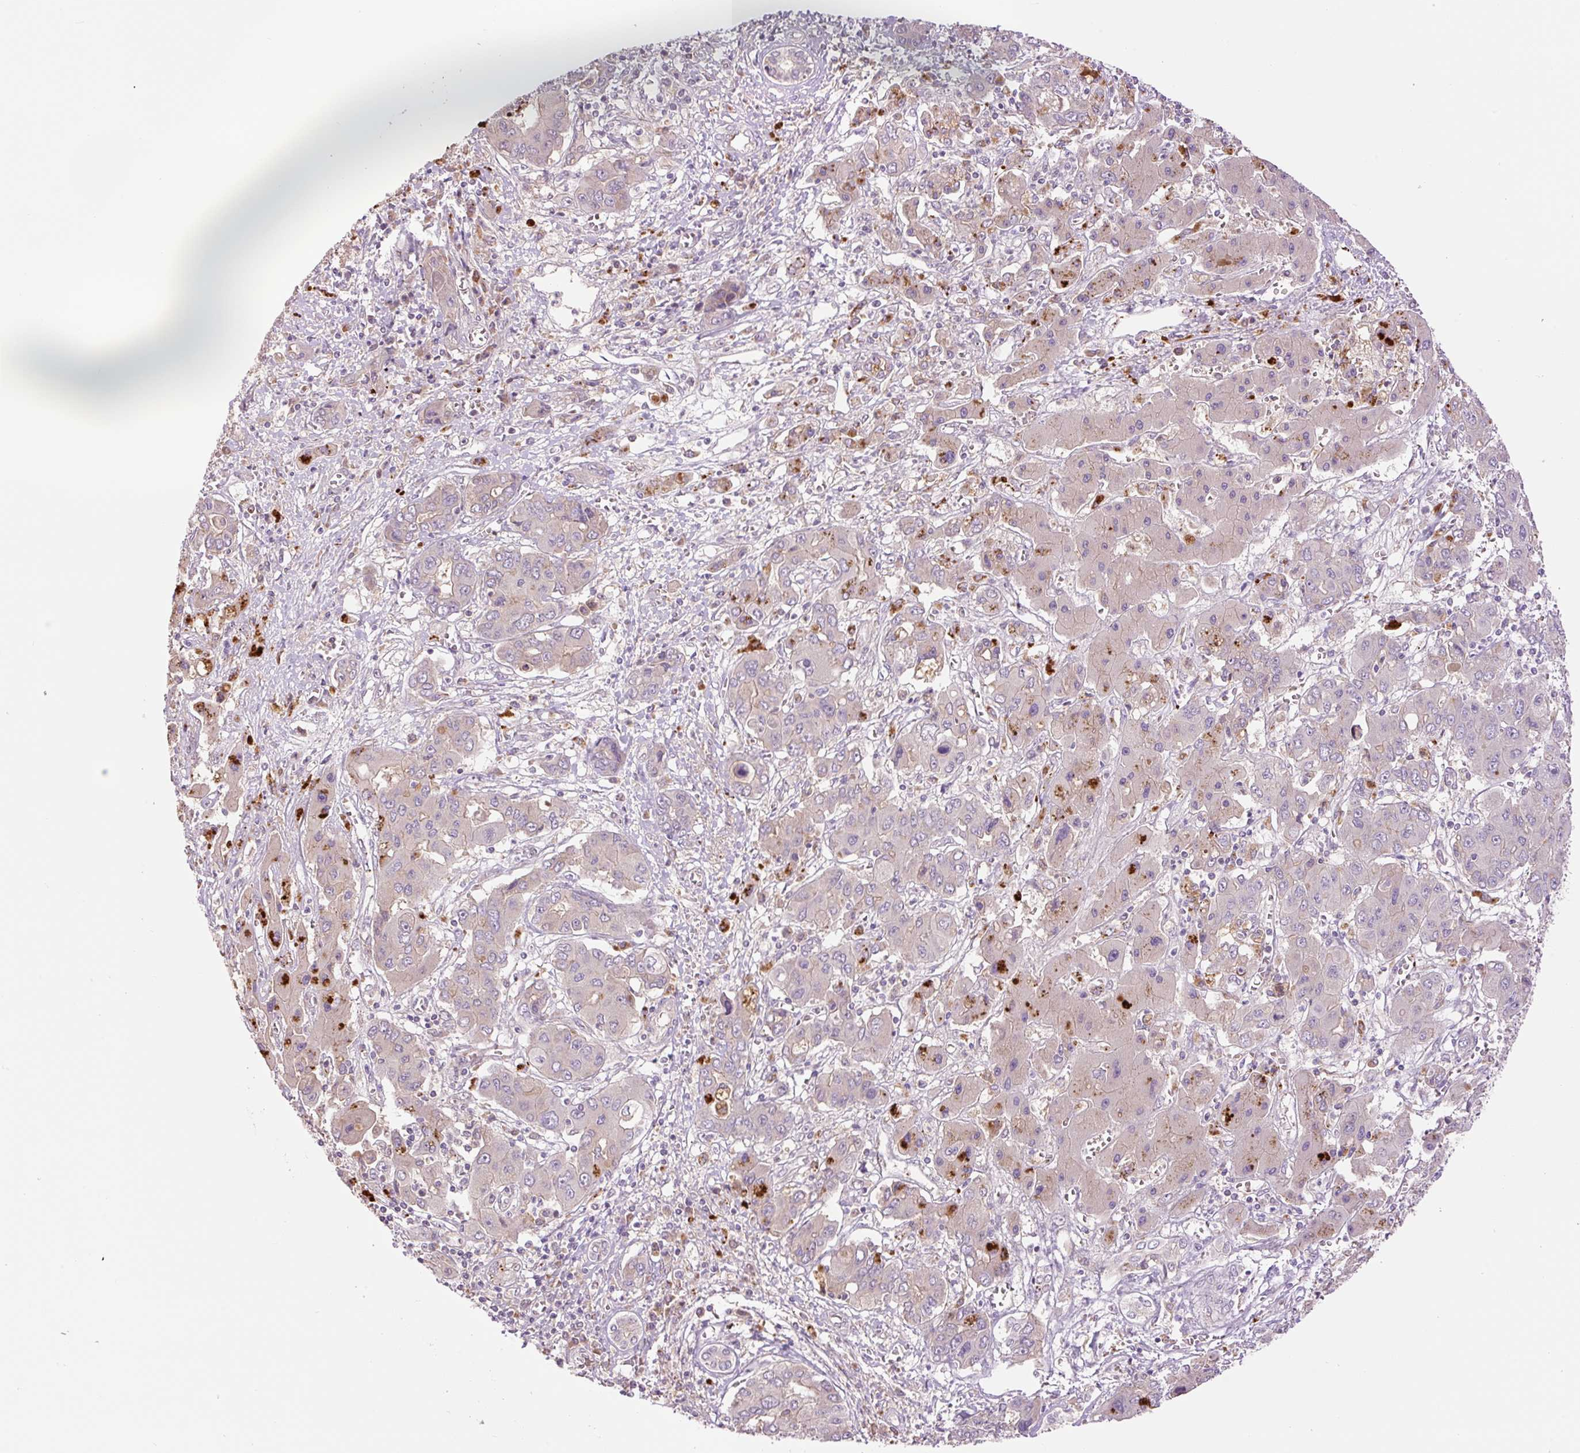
{"staining": {"intensity": "negative", "quantity": "none", "location": "none"}, "tissue": "liver cancer", "cell_type": "Tumor cells", "image_type": "cancer", "snomed": [{"axis": "morphology", "description": "Cholangiocarcinoma"}, {"axis": "topography", "description": "Liver"}], "caption": "Protein analysis of liver cholangiocarcinoma reveals no significant expression in tumor cells. (Brightfield microscopy of DAB (3,3'-diaminobenzidine) immunohistochemistry at high magnification).", "gene": "HABP4", "patient": {"sex": "male", "age": 67}}